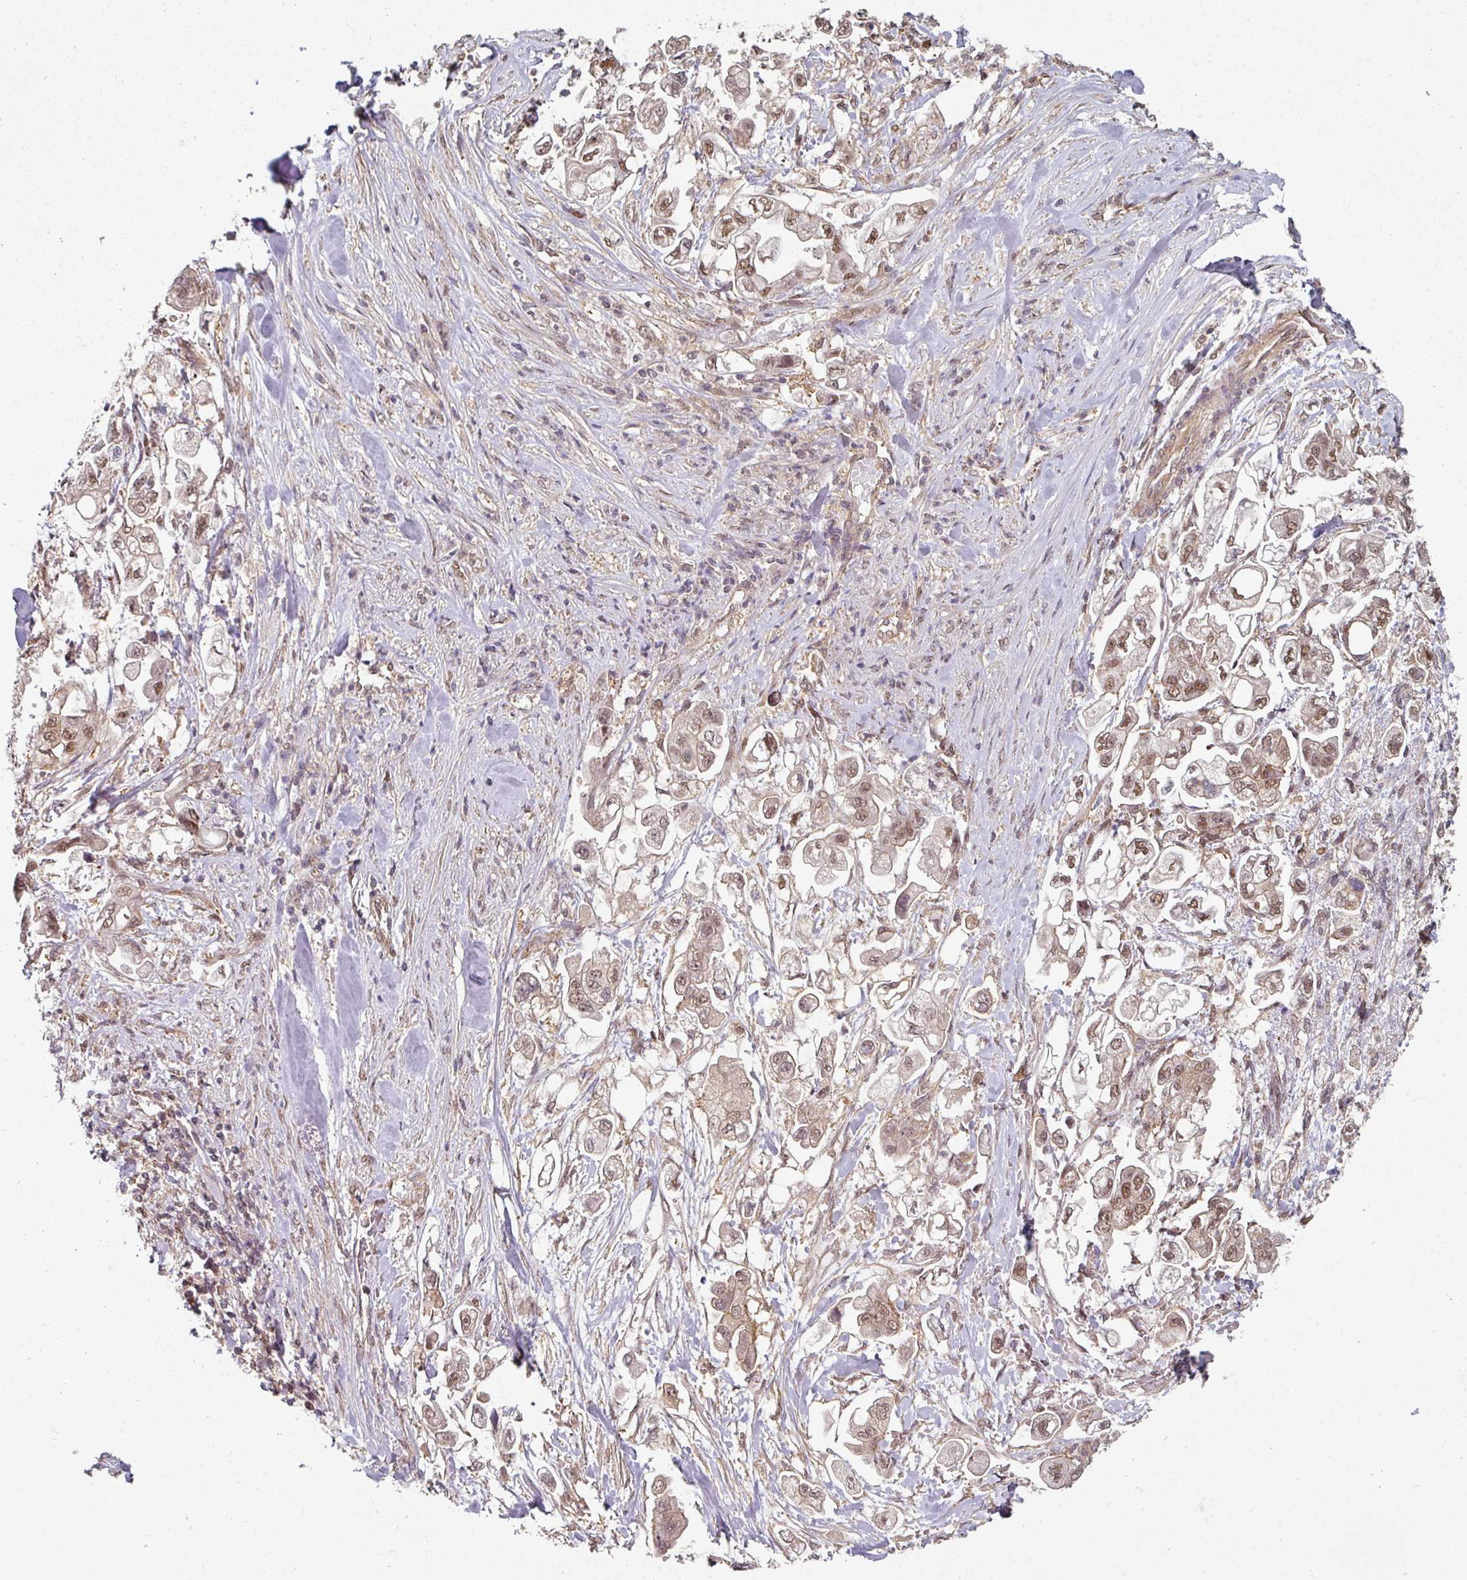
{"staining": {"intensity": "moderate", "quantity": ">75%", "location": "cytoplasmic/membranous,nuclear"}, "tissue": "stomach cancer", "cell_type": "Tumor cells", "image_type": "cancer", "snomed": [{"axis": "morphology", "description": "Adenocarcinoma, NOS"}, {"axis": "topography", "description": "Stomach"}], "caption": "Protein staining of adenocarcinoma (stomach) tissue displays moderate cytoplasmic/membranous and nuclear expression in approximately >75% of tumor cells. Nuclei are stained in blue.", "gene": "PSME3IP1", "patient": {"sex": "male", "age": 62}}